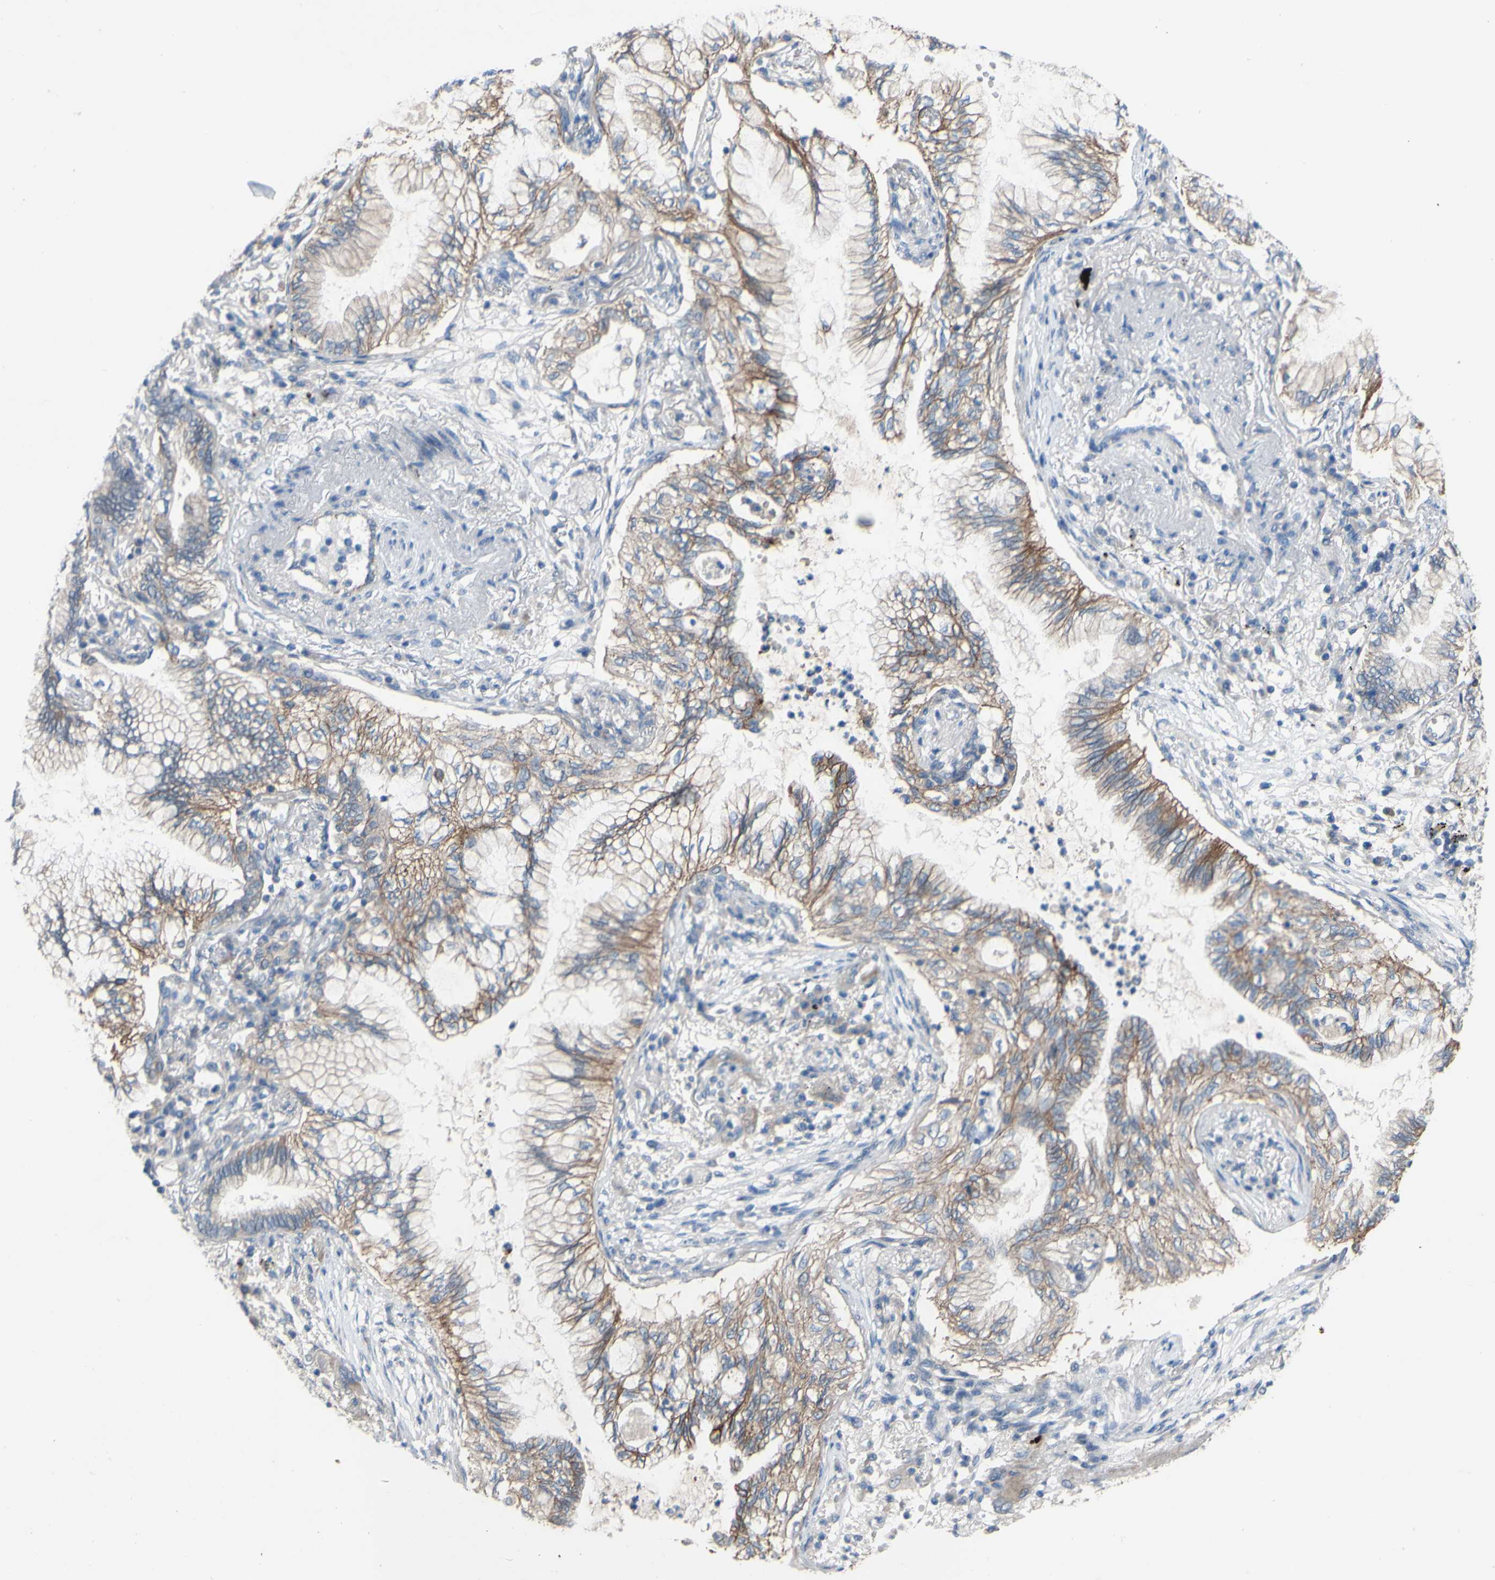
{"staining": {"intensity": "moderate", "quantity": ">75%", "location": "cytoplasmic/membranous"}, "tissue": "lung cancer", "cell_type": "Tumor cells", "image_type": "cancer", "snomed": [{"axis": "morphology", "description": "Normal tissue, NOS"}, {"axis": "morphology", "description": "Adenocarcinoma, NOS"}, {"axis": "topography", "description": "Bronchus"}, {"axis": "topography", "description": "Lung"}], "caption": "Human adenocarcinoma (lung) stained with a brown dye demonstrates moderate cytoplasmic/membranous positive staining in approximately >75% of tumor cells.", "gene": "CDCP1", "patient": {"sex": "female", "age": 70}}